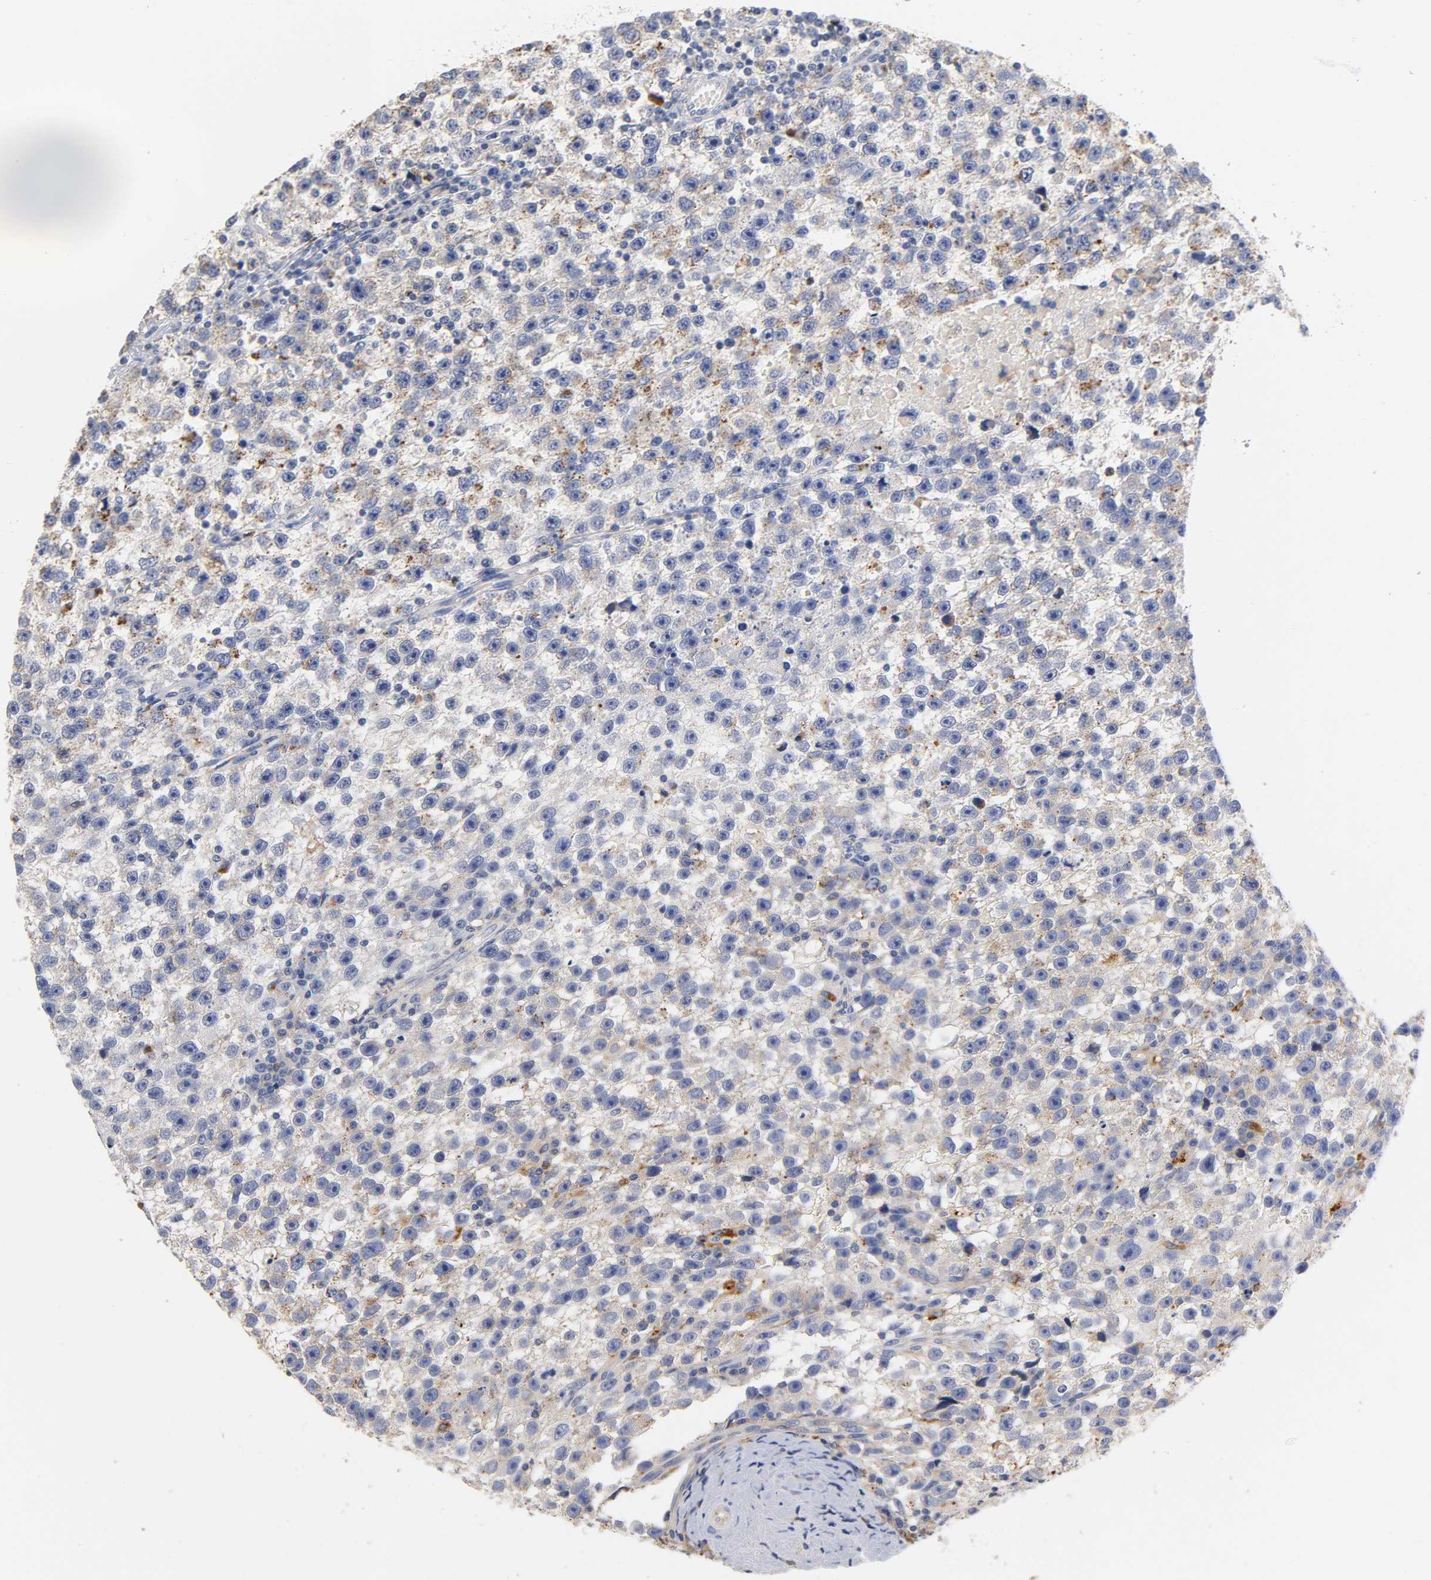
{"staining": {"intensity": "moderate", "quantity": "<25%", "location": "cytoplasmic/membranous"}, "tissue": "testis cancer", "cell_type": "Tumor cells", "image_type": "cancer", "snomed": [{"axis": "morphology", "description": "Seminoma, NOS"}, {"axis": "topography", "description": "Testis"}], "caption": "Immunohistochemistry (IHC) micrograph of testis seminoma stained for a protein (brown), which shows low levels of moderate cytoplasmic/membranous expression in about <25% of tumor cells.", "gene": "SEMA5A", "patient": {"sex": "male", "age": 33}}